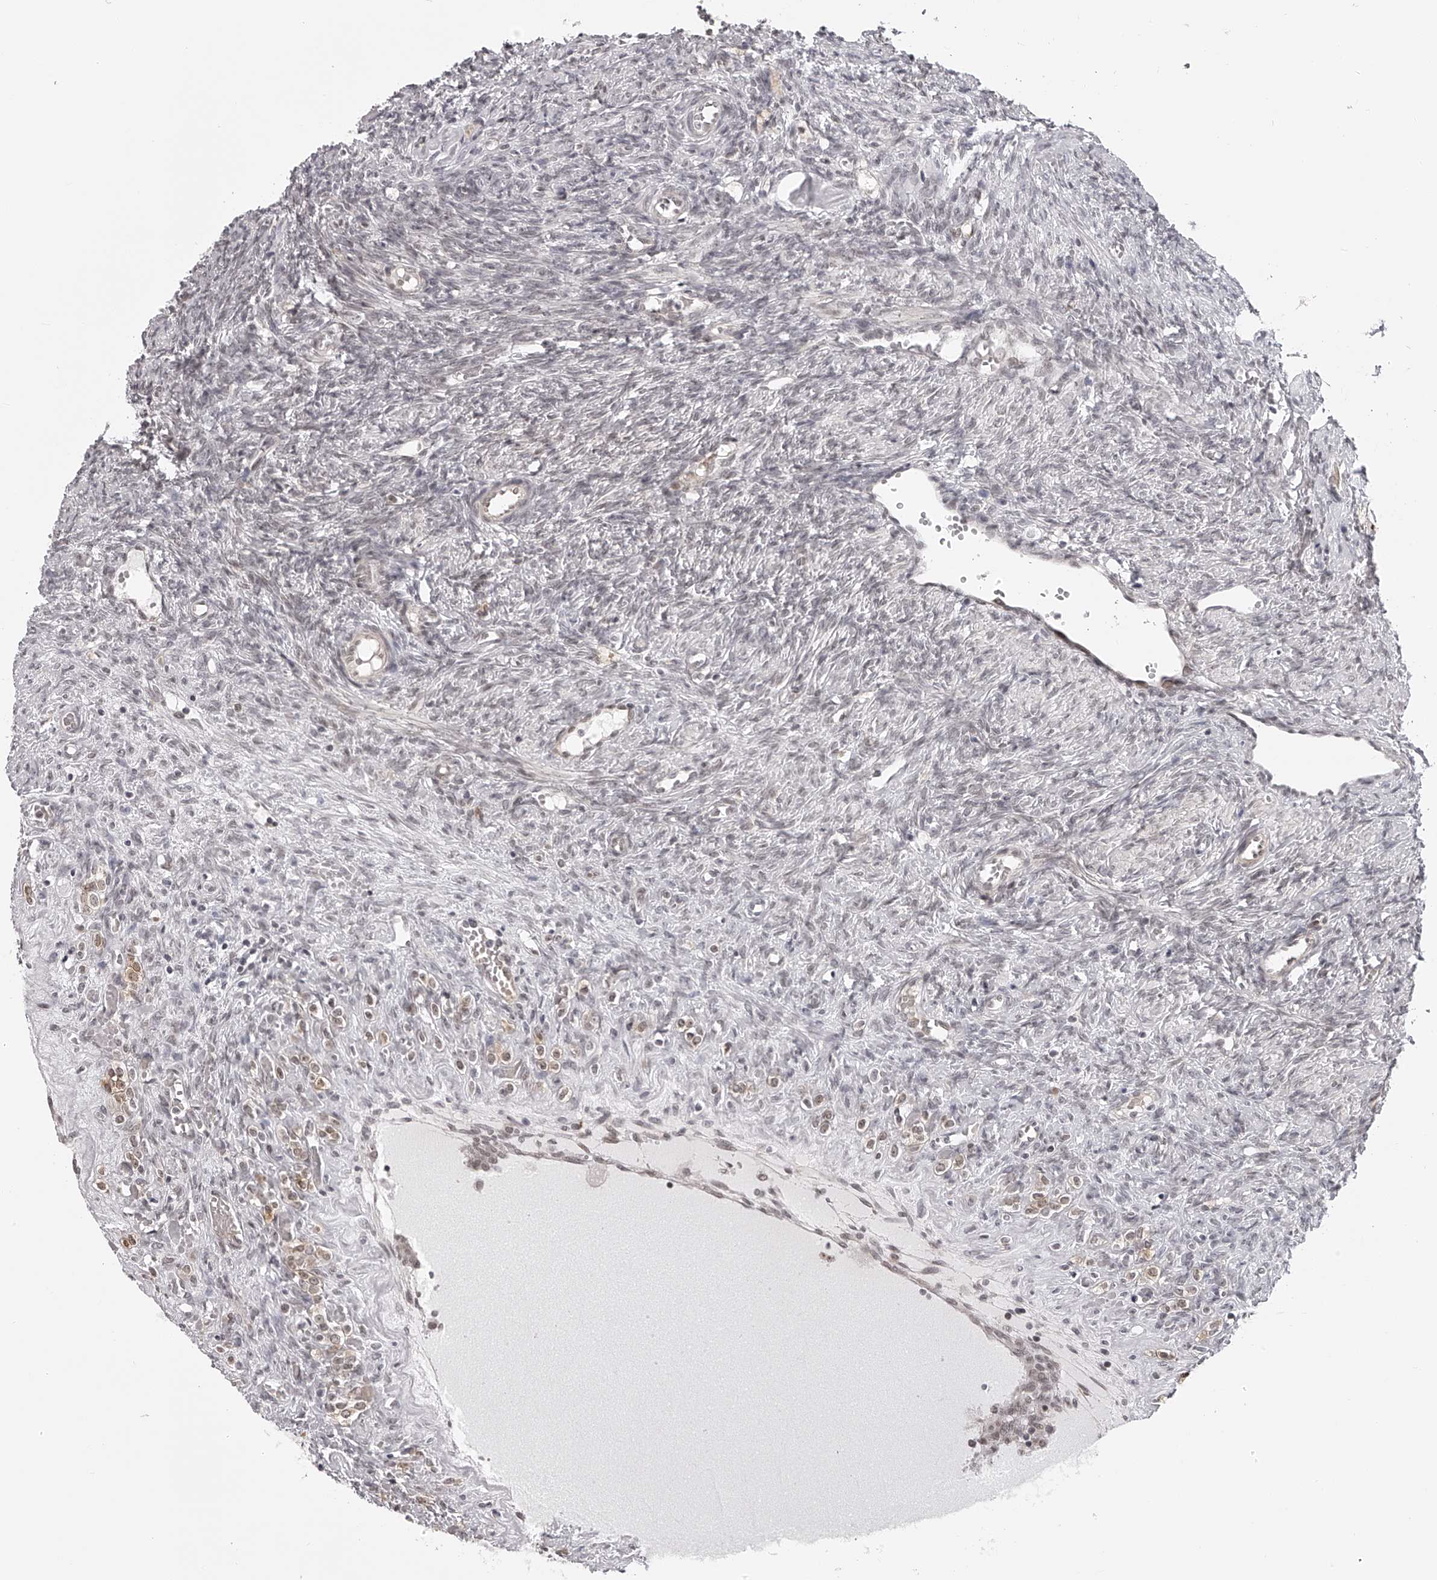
{"staining": {"intensity": "weak", "quantity": ">75%", "location": "cytoplasmic/membranous"}, "tissue": "ovary", "cell_type": "Follicle cells", "image_type": "normal", "snomed": [{"axis": "morphology", "description": "Normal tissue, NOS"}, {"axis": "topography", "description": "Ovary"}], "caption": "Ovary stained for a protein demonstrates weak cytoplasmic/membranous positivity in follicle cells.", "gene": "ODF2L", "patient": {"sex": "female", "age": 41}}